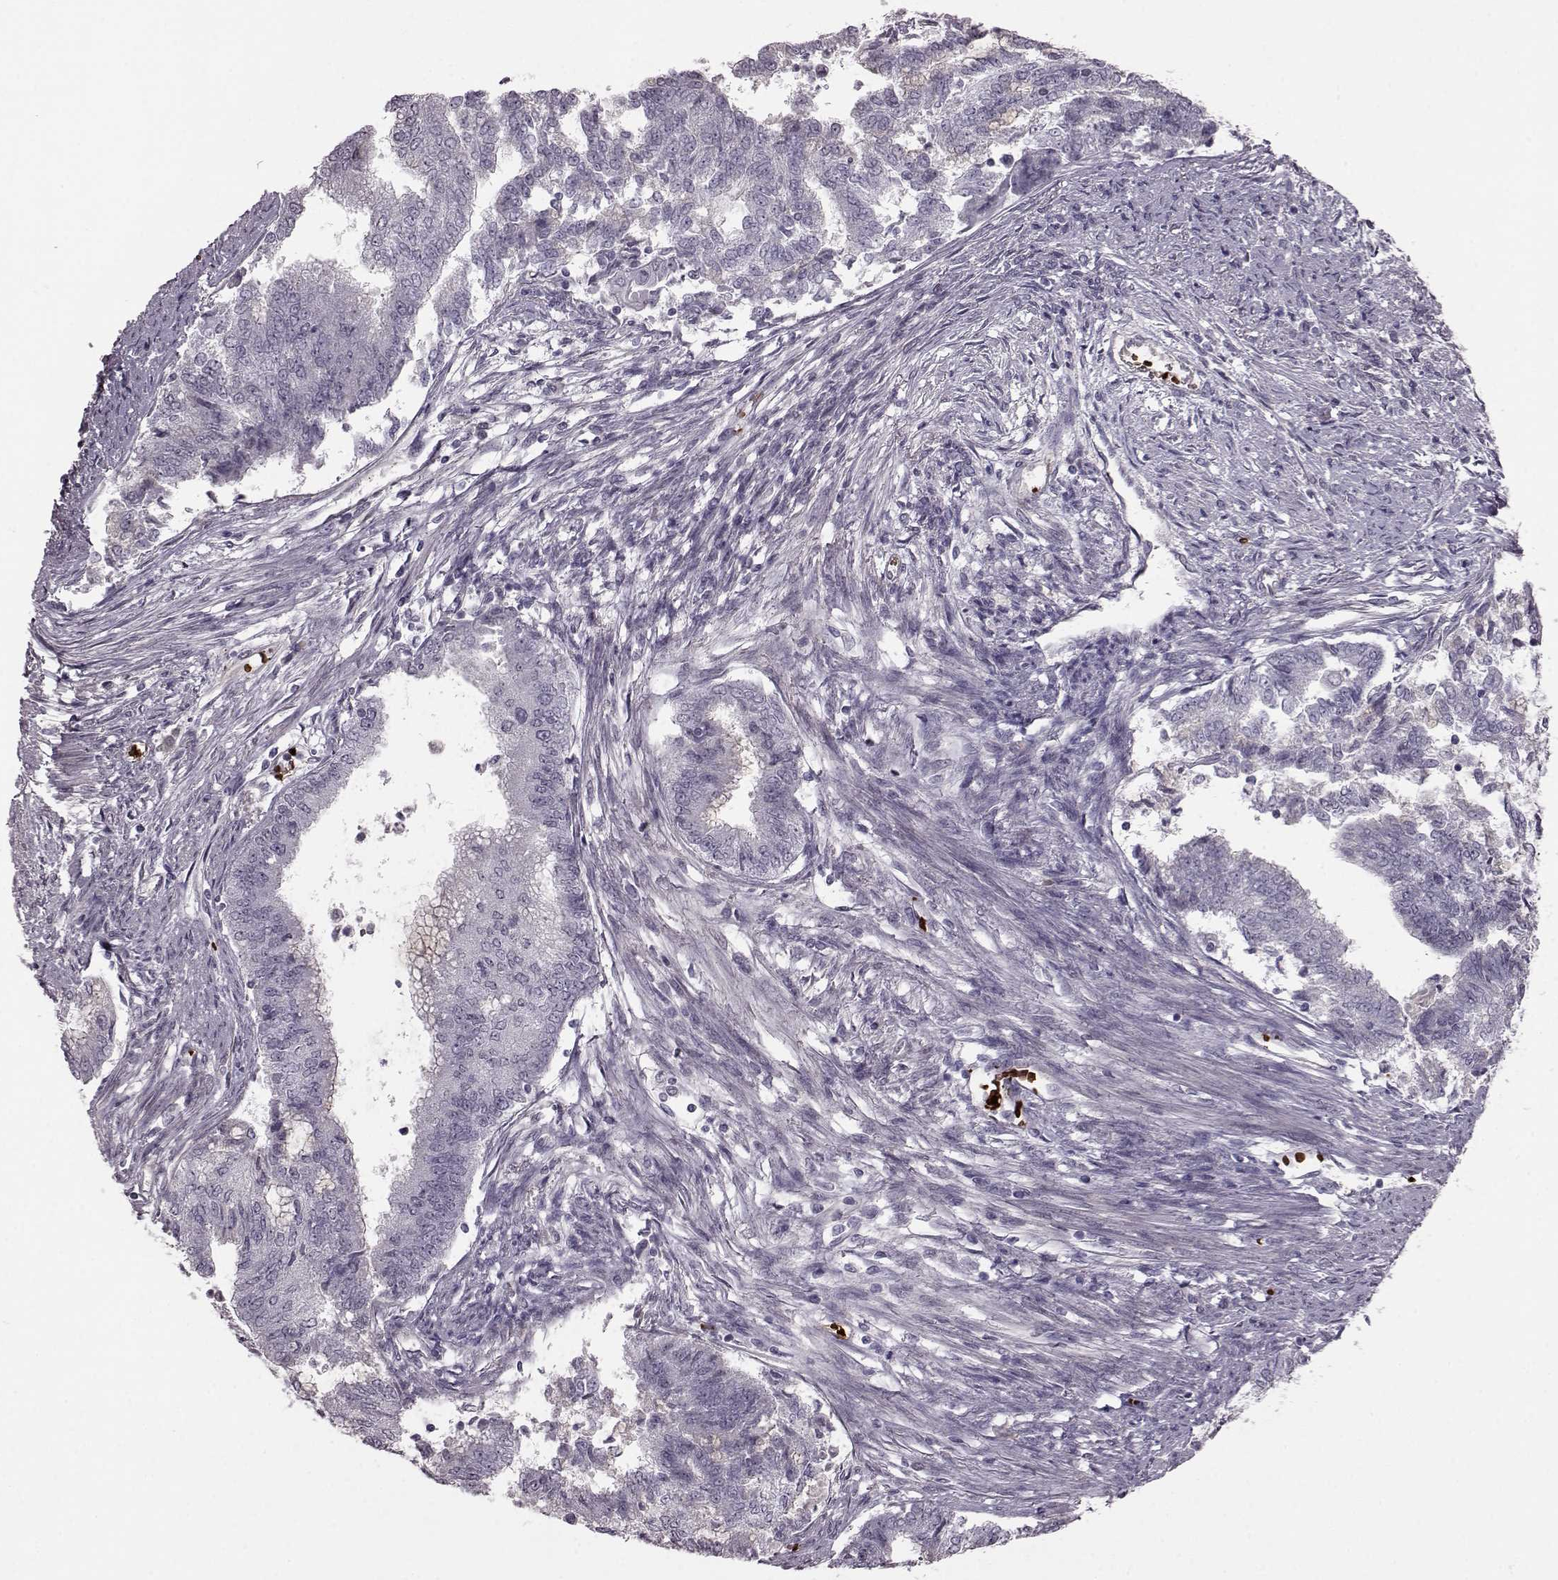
{"staining": {"intensity": "negative", "quantity": "none", "location": "none"}, "tissue": "endometrial cancer", "cell_type": "Tumor cells", "image_type": "cancer", "snomed": [{"axis": "morphology", "description": "Adenocarcinoma, NOS"}, {"axis": "topography", "description": "Endometrium"}], "caption": "A high-resolution micrograph shows IHC staining of adenocarcinoma (endometrial), which shows no significant expression in tumor cells. Brightfield microscopy of immunohistochemistry (IHC) stained with DAB (brown) and hematoxylin (blue), captured at high magnification.", "gene": "PROP1", "patient": {"sex": "female", "age": 65}}